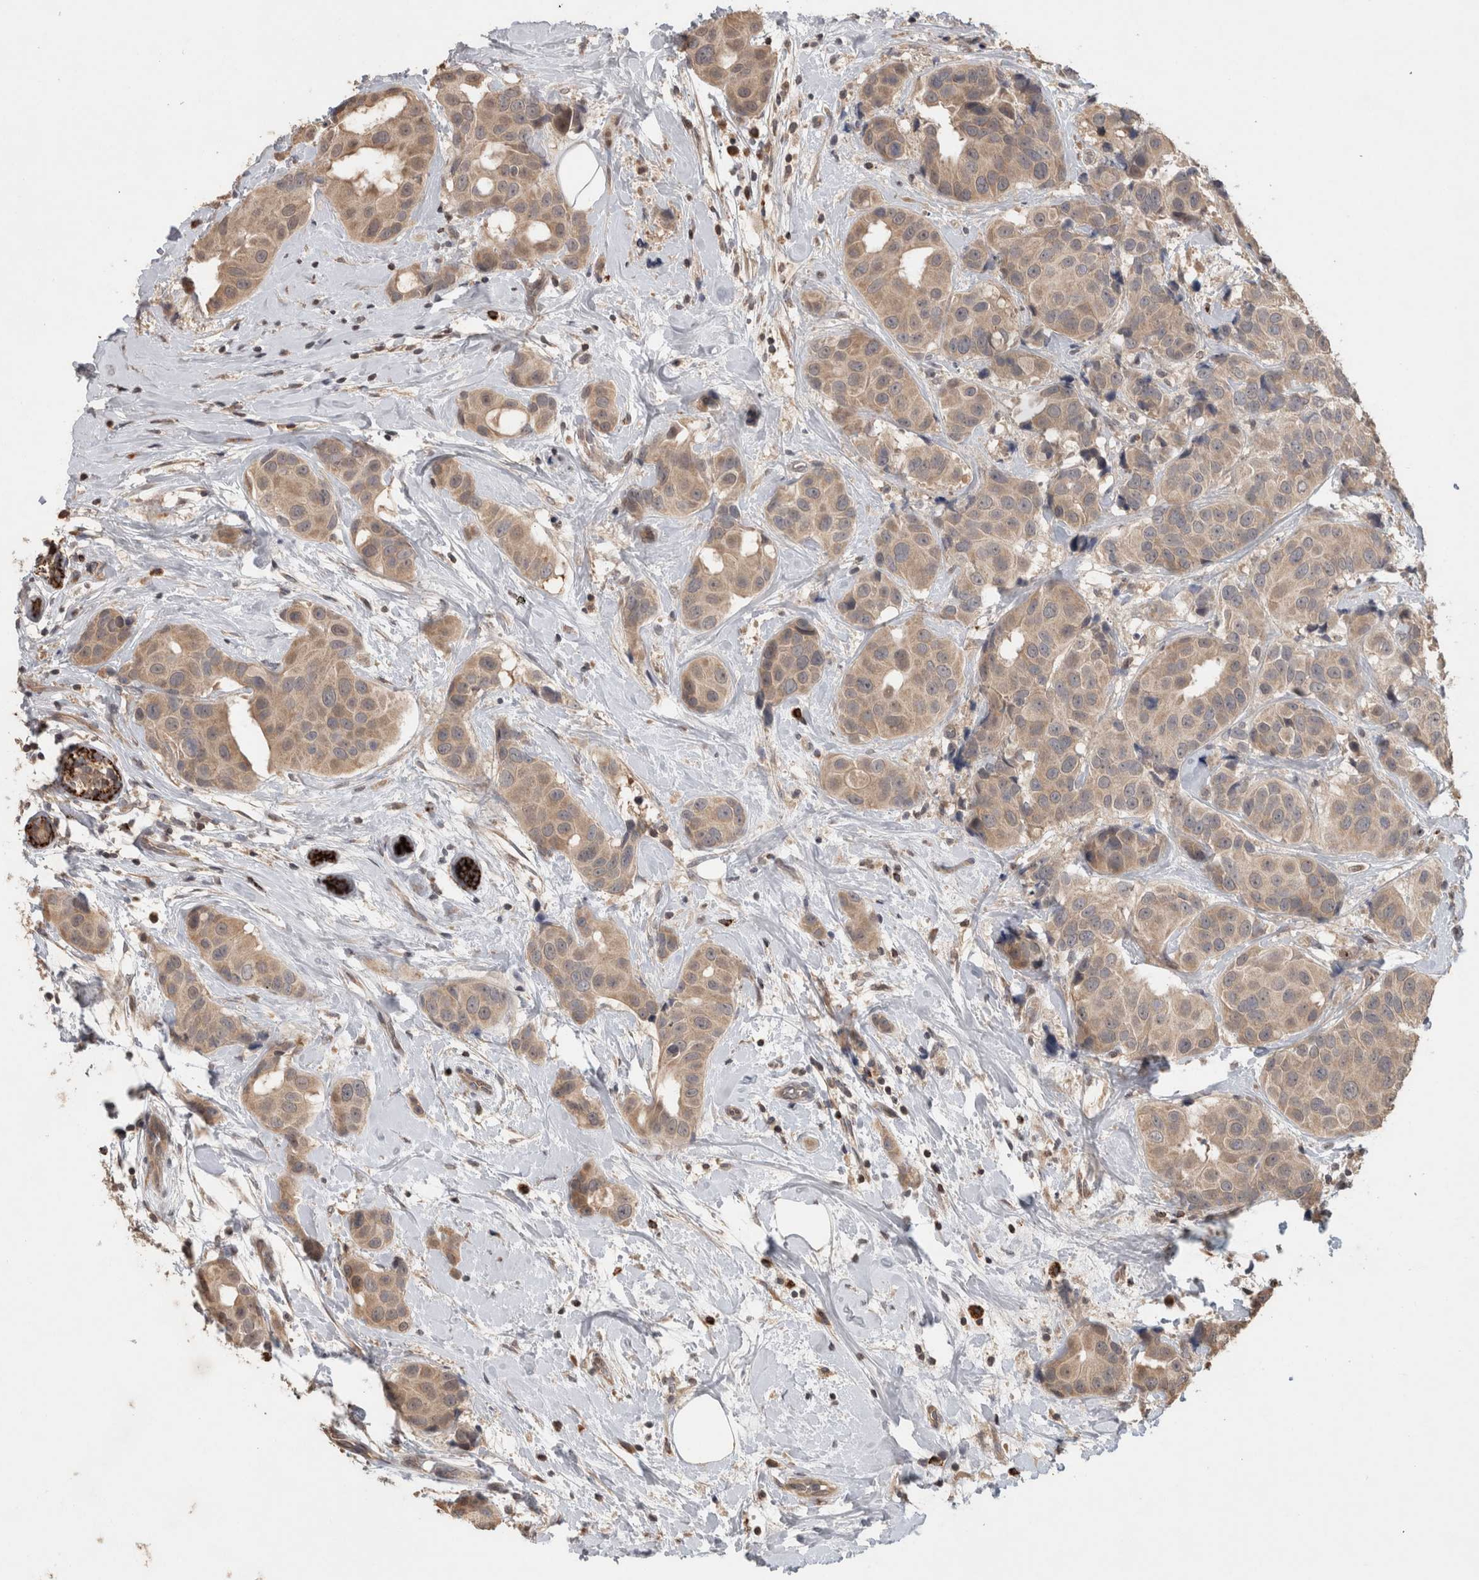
{"staining": {"intensity": "moderate", "quantity": ">75%", "location": "cytoplasmic/membranous"}, "tissue": "breast cancer", "cell_type": "Tumor cells", "image_type": "cancer", "snomed": [{"axis": "morphology", "description": "Normal tissue, NOS"}, {"axis": "morphology", "description": "Duct carcinoma"}, {"axis": "topography", "description": "Breast"}], "caption": "This histopathology image demonstrates breast infiltrating ductal carcinoma stained with immunohistochemistry to label a protein in brown. The cytoplasmic/membranous of tumor cells show moderate positivity for the protein. Nuclei are counter-stained blue.", "gene": "SERAC1", "patient": {"sex": "female", "age": 39}}